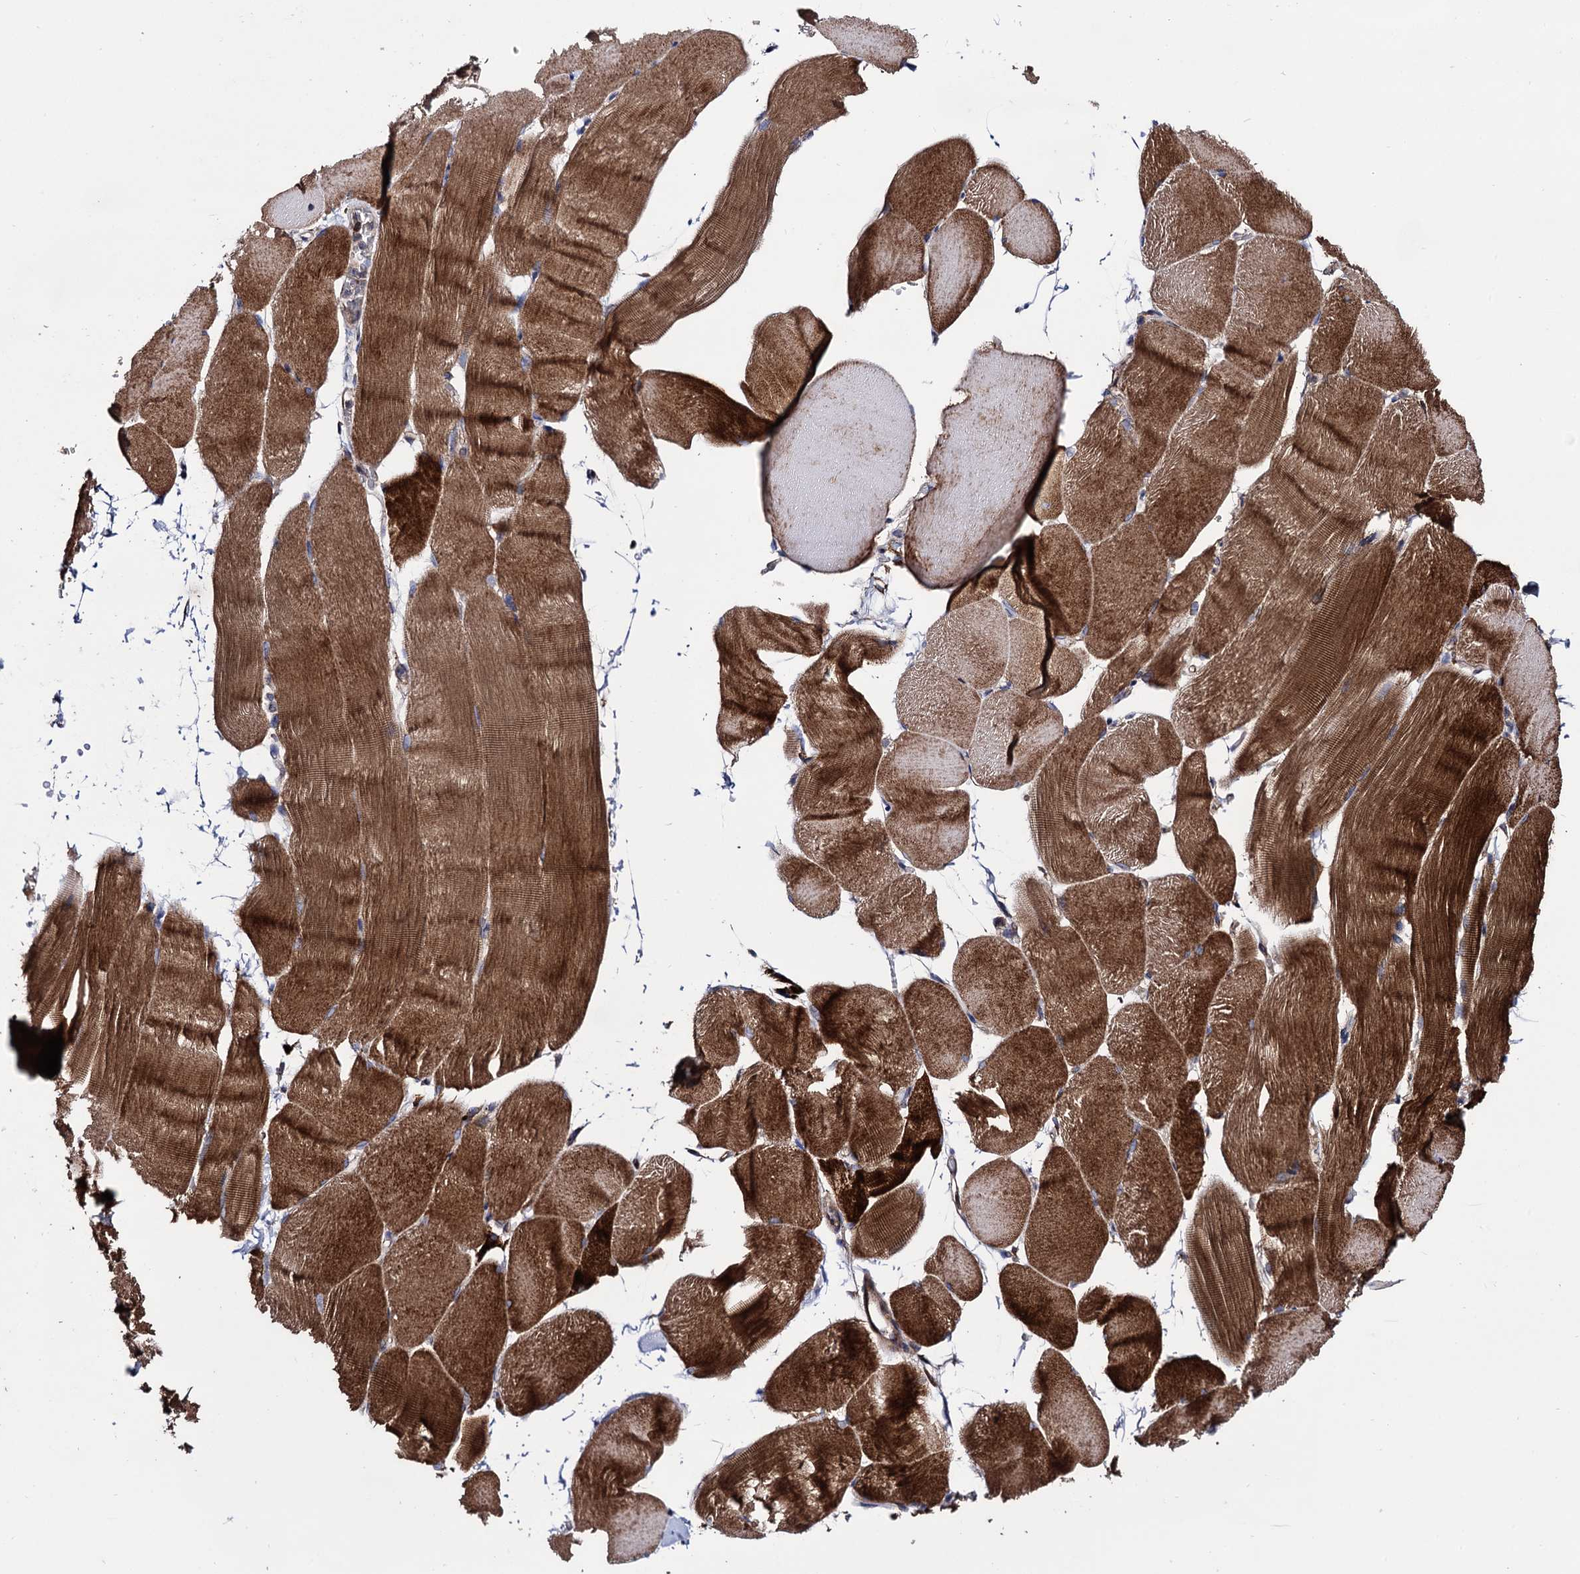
{"staining": {"intensity": "strong", "quantity": ">75%", "location": "cytoplasmic/membranous"}, "tissue": "skeletal muscle", "cell_type": "Myocytes", "image_type": "normal", "snomed": [{"axis": "morphology", "description": "Normal tissue, NOS"}, {"axis": "topography", "description": "Skeletal muscle"}, {"axis": "topography", "description": "Parathyroid gland"}], "caption": "Protein expression by IHC shows strong cytoplasmic/membranous expression in approximately >75% of myocytes in benign skeletal muscle.", "gene": "IQCH", "patient": {"sex": "female", "age": 37}}